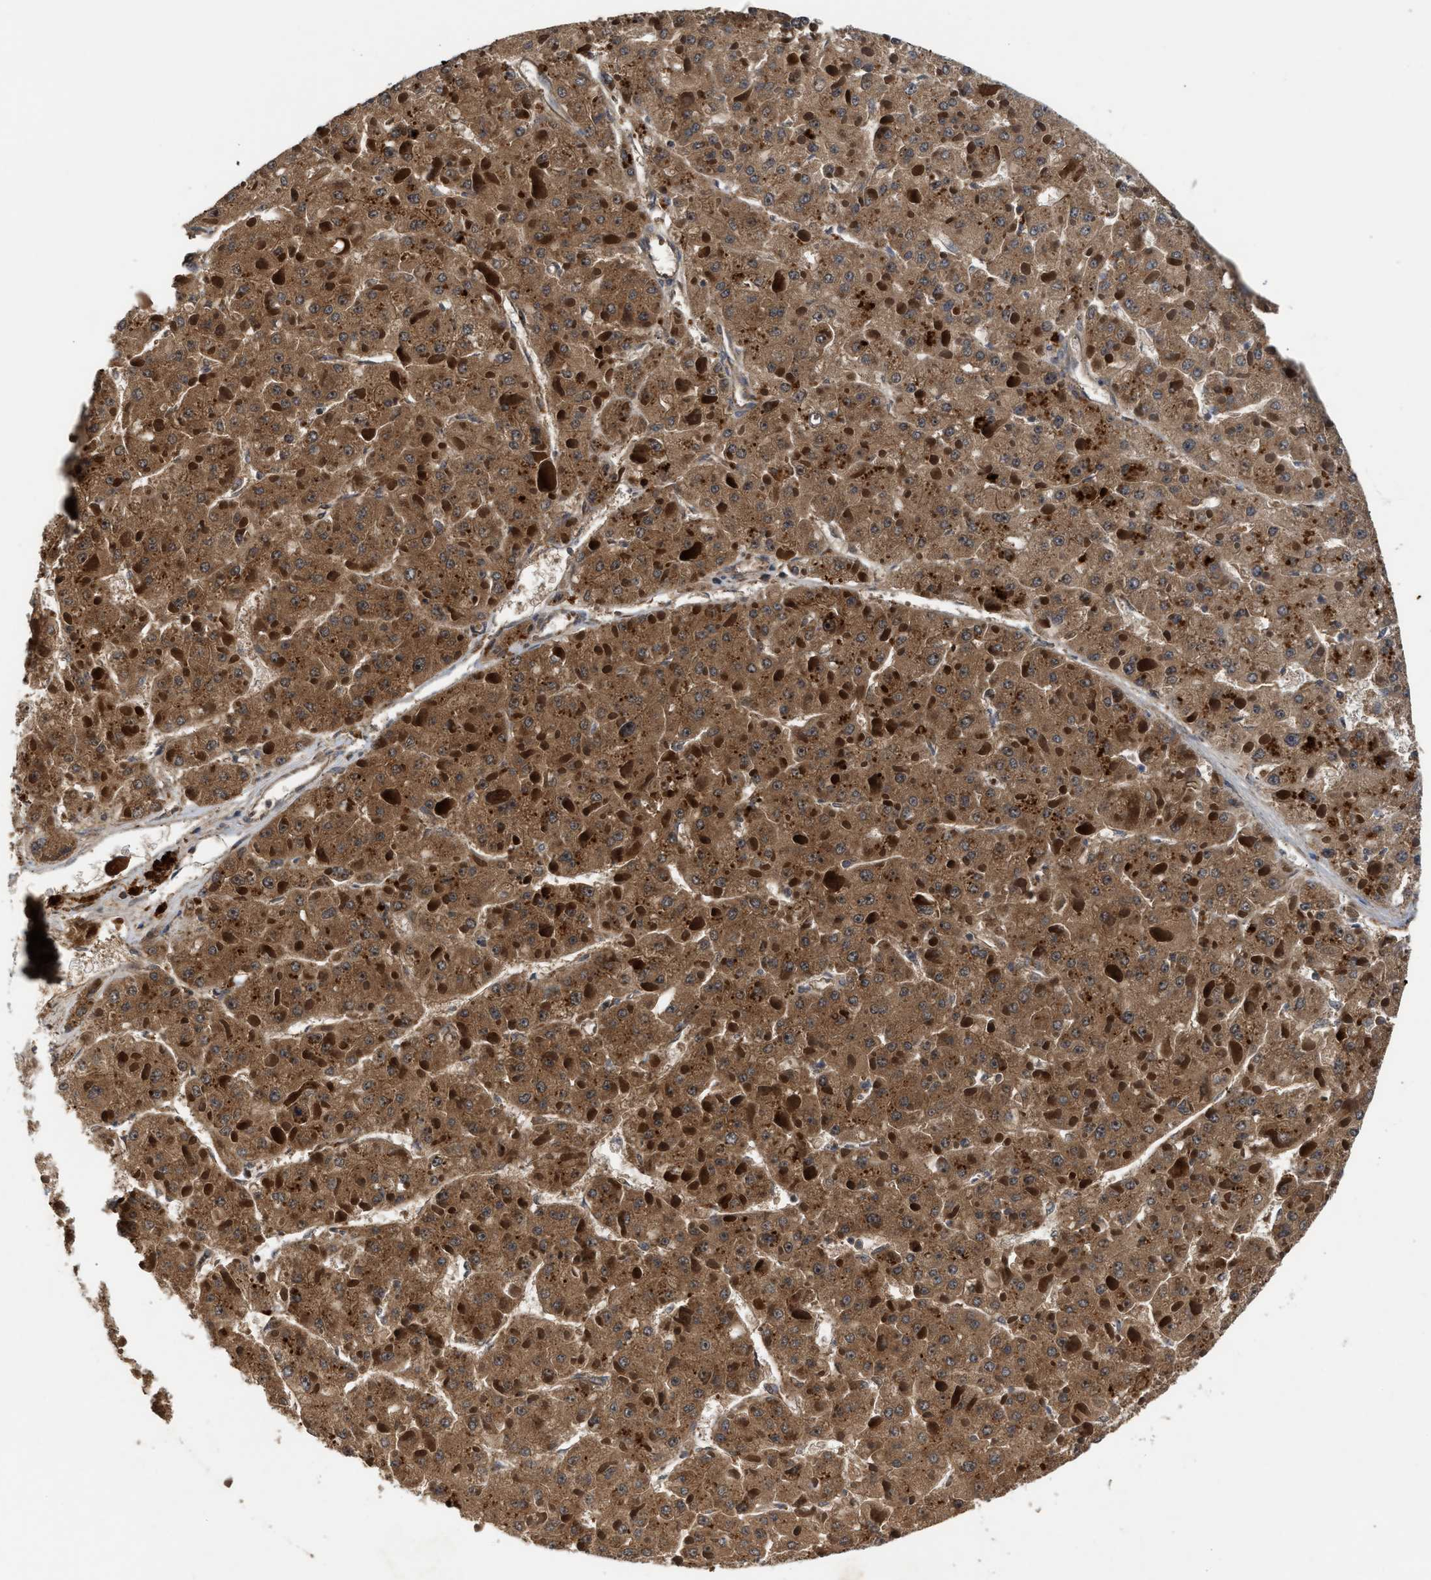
{"staining": {"intensity": "moderate", "quantity": ">75%", "location": "cytoplasmic/membranous"}, "tissue": "liver cancer", "cell_type": "Tumor cells", "image_type": "cancer", "snomed": [{"axis": "morphology", "description": "Carcinoma, Hepatocellular, NOS"}, {"axis": "topography", "description": "Liver"}], "caption": "Immunohistochemical staining of human liver cancer demonstrates moderate cytoplasmic/membranous protein expression in about >75% of tumor cells.", "gene": "MECR", "patient": {"sex": "female", "age": 73}}